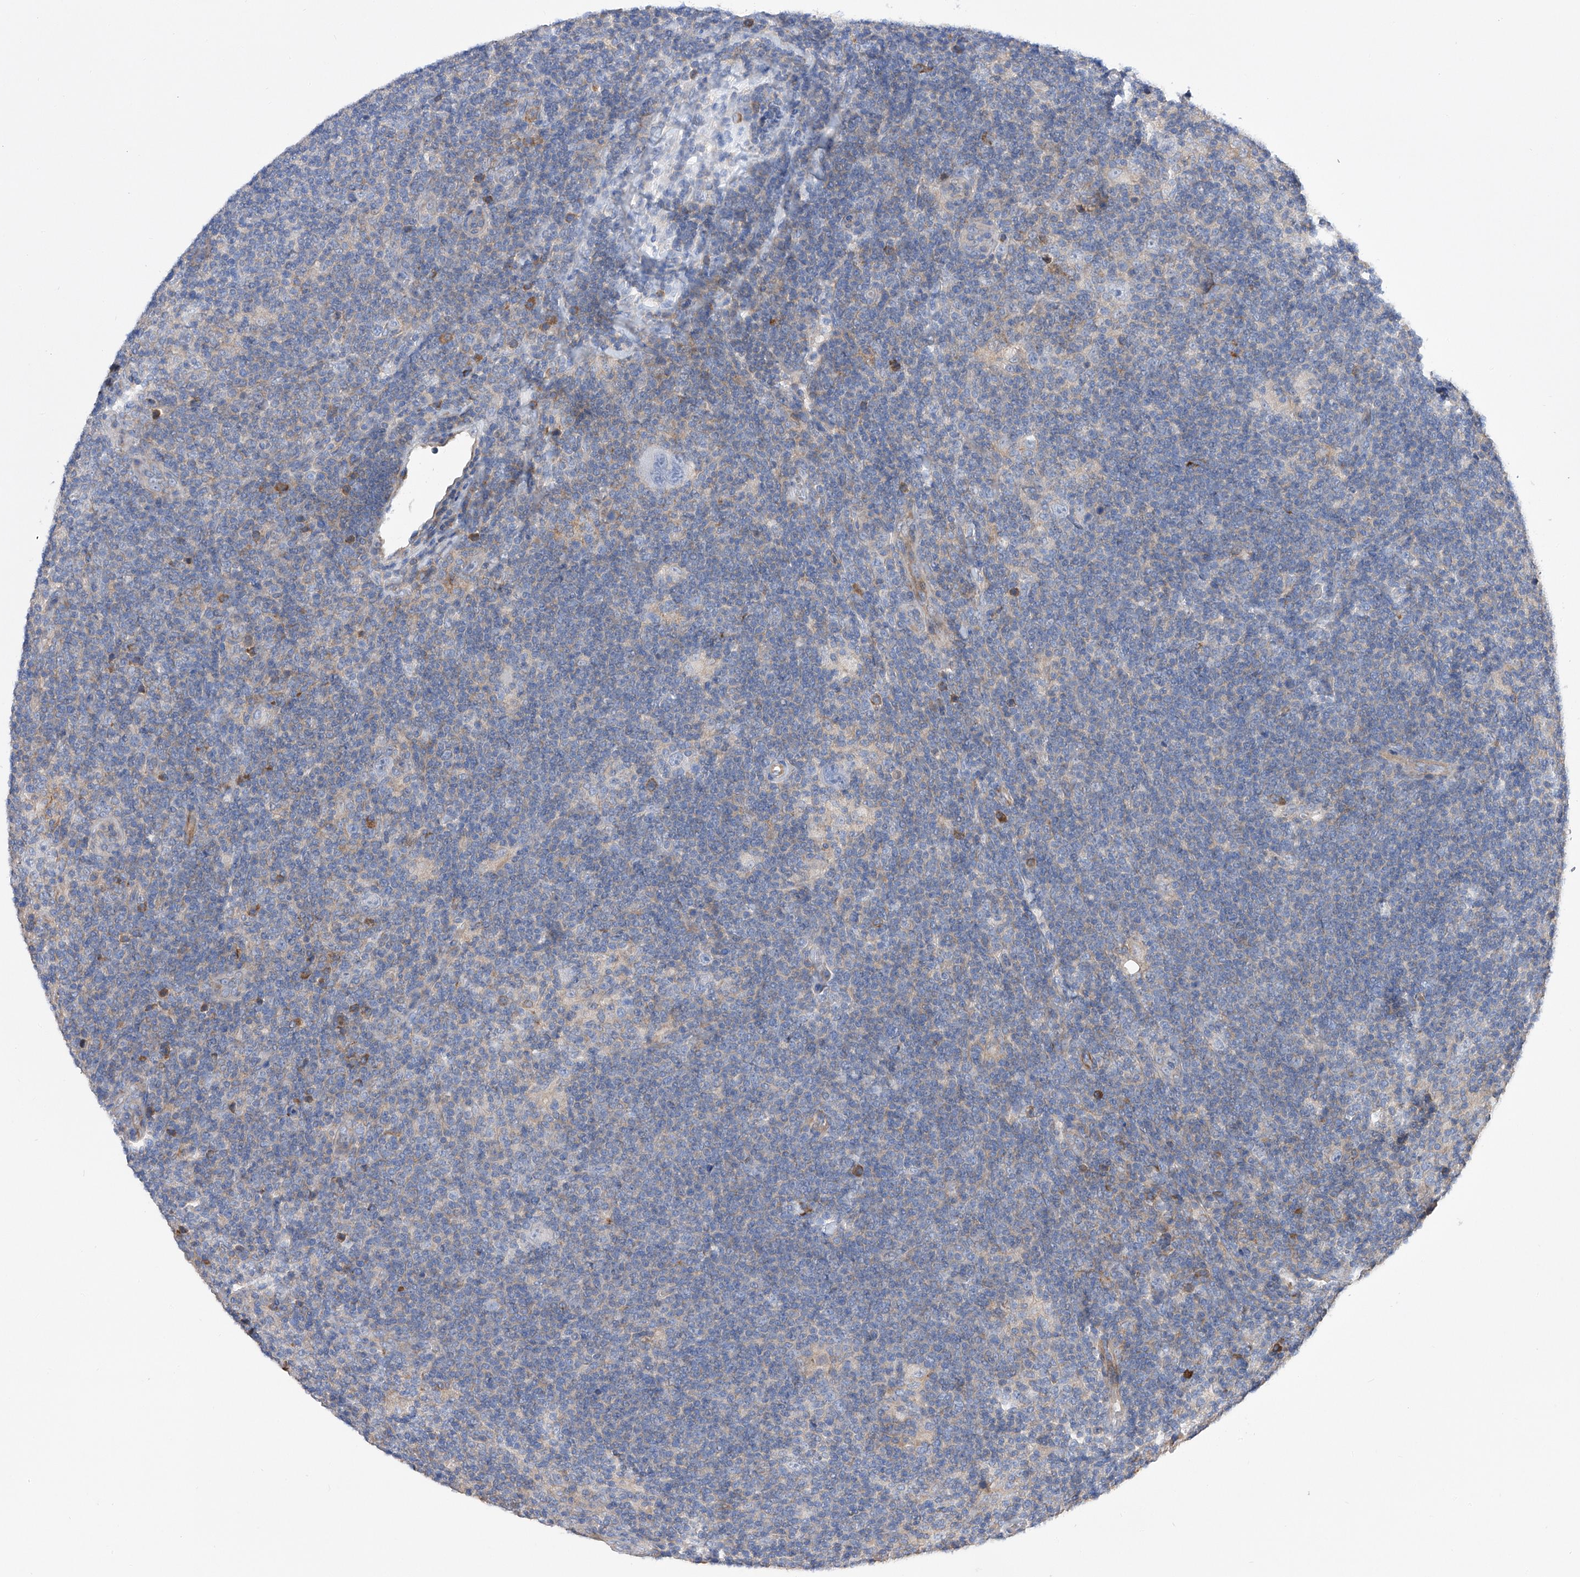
{"staining": {"intensity": "negative", "quantity": "none", "location": "none"}, "tissue": "lymphoma", "cell_type": "Tumor cells", "image_type": "cancer", "snomed": [{"axis": "morphology", "description": "Hodgkin's disease, NOS"}, {"axis": "topography", "description": "Lymph node"}], "caption": "Immunohistochemistry histopathology image of human Hodgkin's disease stained for a protein (brown), which exhibits no positivity in tumor cells.", "gene": "NFATC4", "patient": {"sex": "female", "age": 57}}